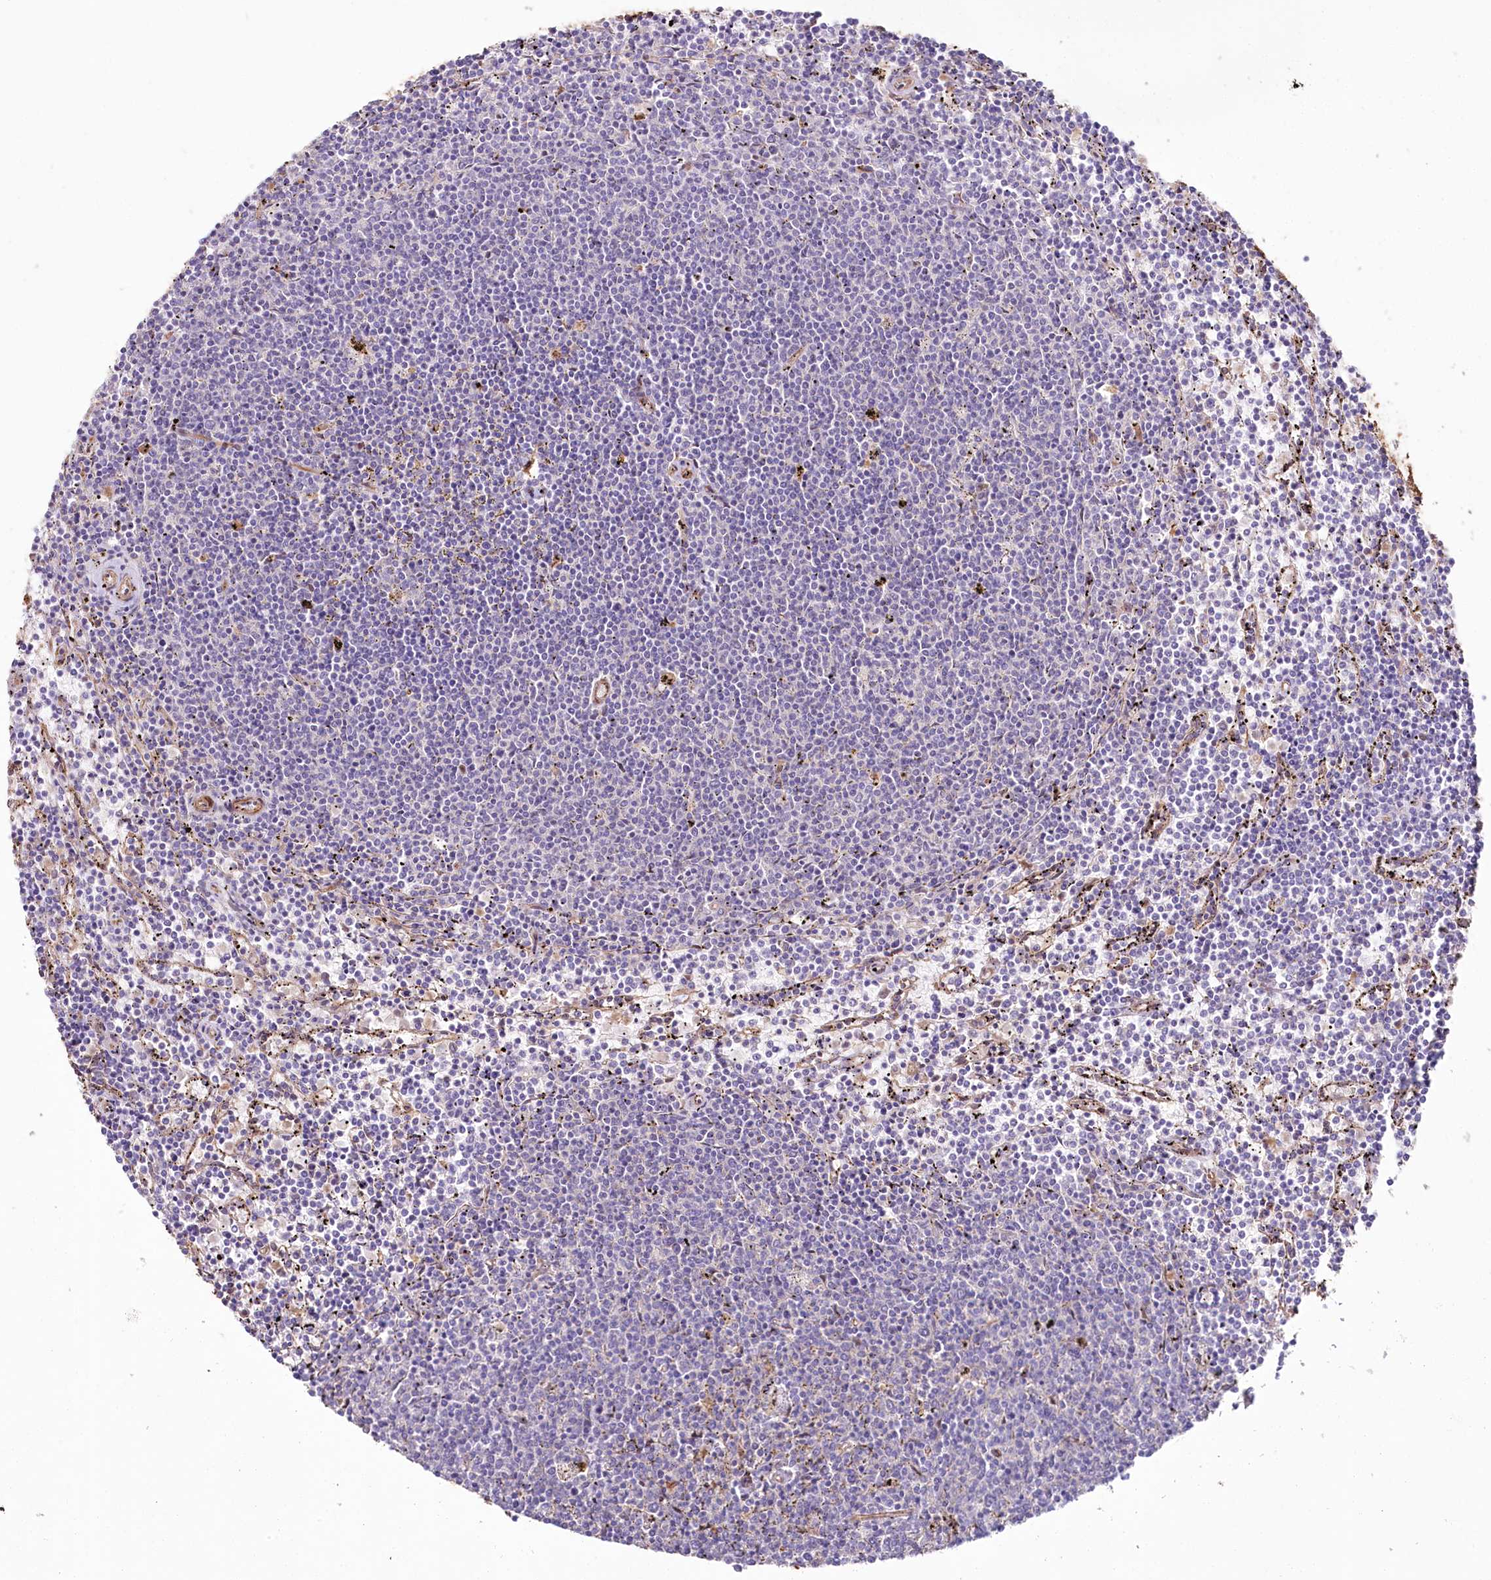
{"staining": {"intensity": "negative", "quantity": "none", "location": "none"}, "tissue": "lymphoma", "cell_type": "Tumor cells", "image_type": "cancer", "snomed": [{"axis": "morphology", "description": "Malignant lymphoma, non-Hodgkin's type, Low grade"}, {"axis": "topography", "description": "Spleen"}], "caption": "Tumor cells are negative for protein expression in human malignant lymphoma, non-Hodgkin's type (low-grade).", "gene": "SUMF1", "patient": {"sex": "female", "age": 50}}